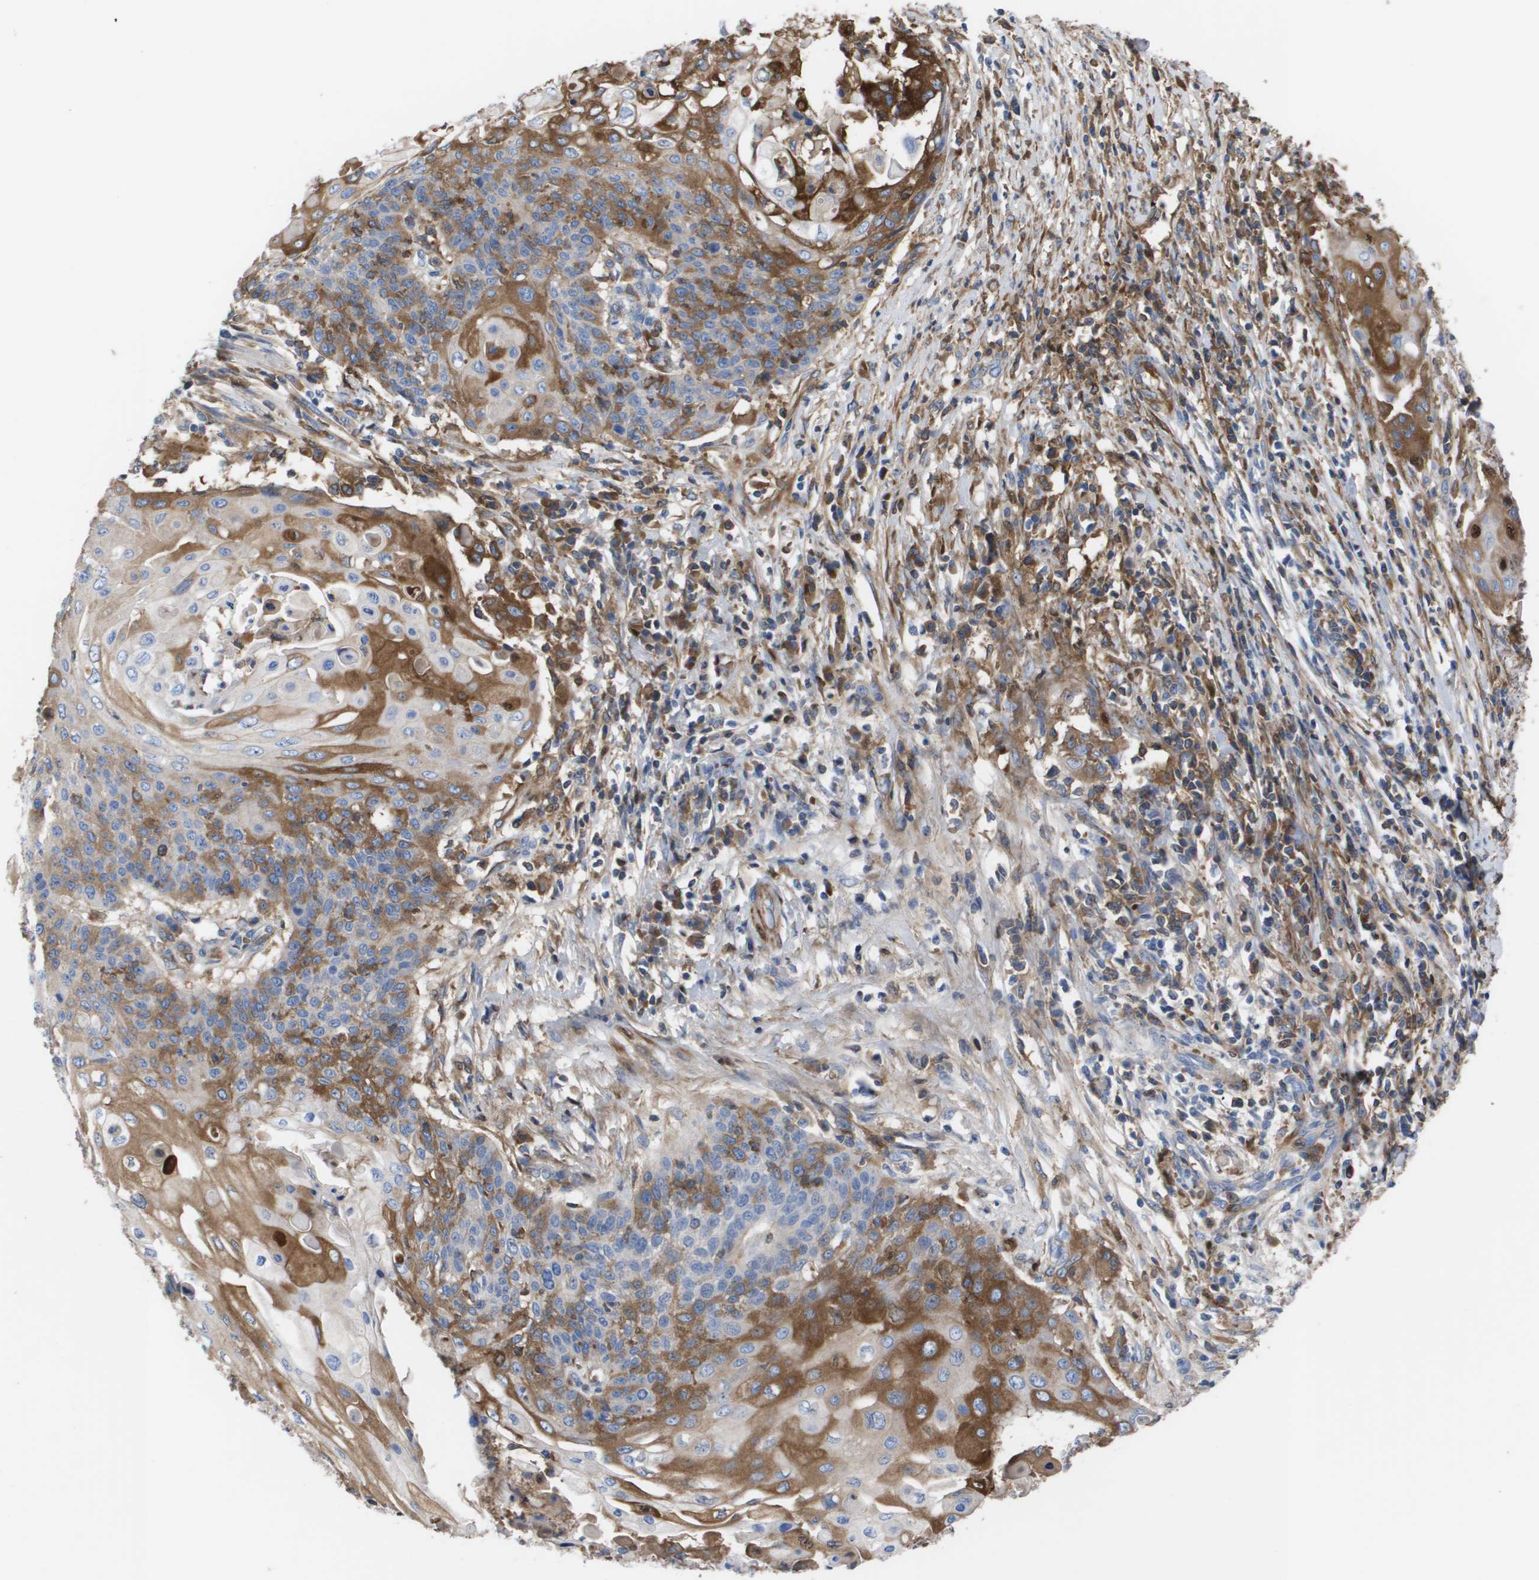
{"staining": {"intensity": "moderate", "quantity": "25%-75%", "location": "cytoplasmic/membranous"}, "tissue": "cervical cancer", "cell_type": "Tumor cells", "image_type": "cancer", "snomed": [{"axis": "morphology", "description": "Squamous cell carcinoma, NOS"}, {"axis": "topography", "description": "Cervix"}], "caption": "Tumor cells reveal medium levels of moderate cytoplasmic/membranous expression in about 25%-75% of cells in human cervical squamous cell carcinoma.", "gene": "SERPINA6", "patient": {"sex": "female", "age": 39}}